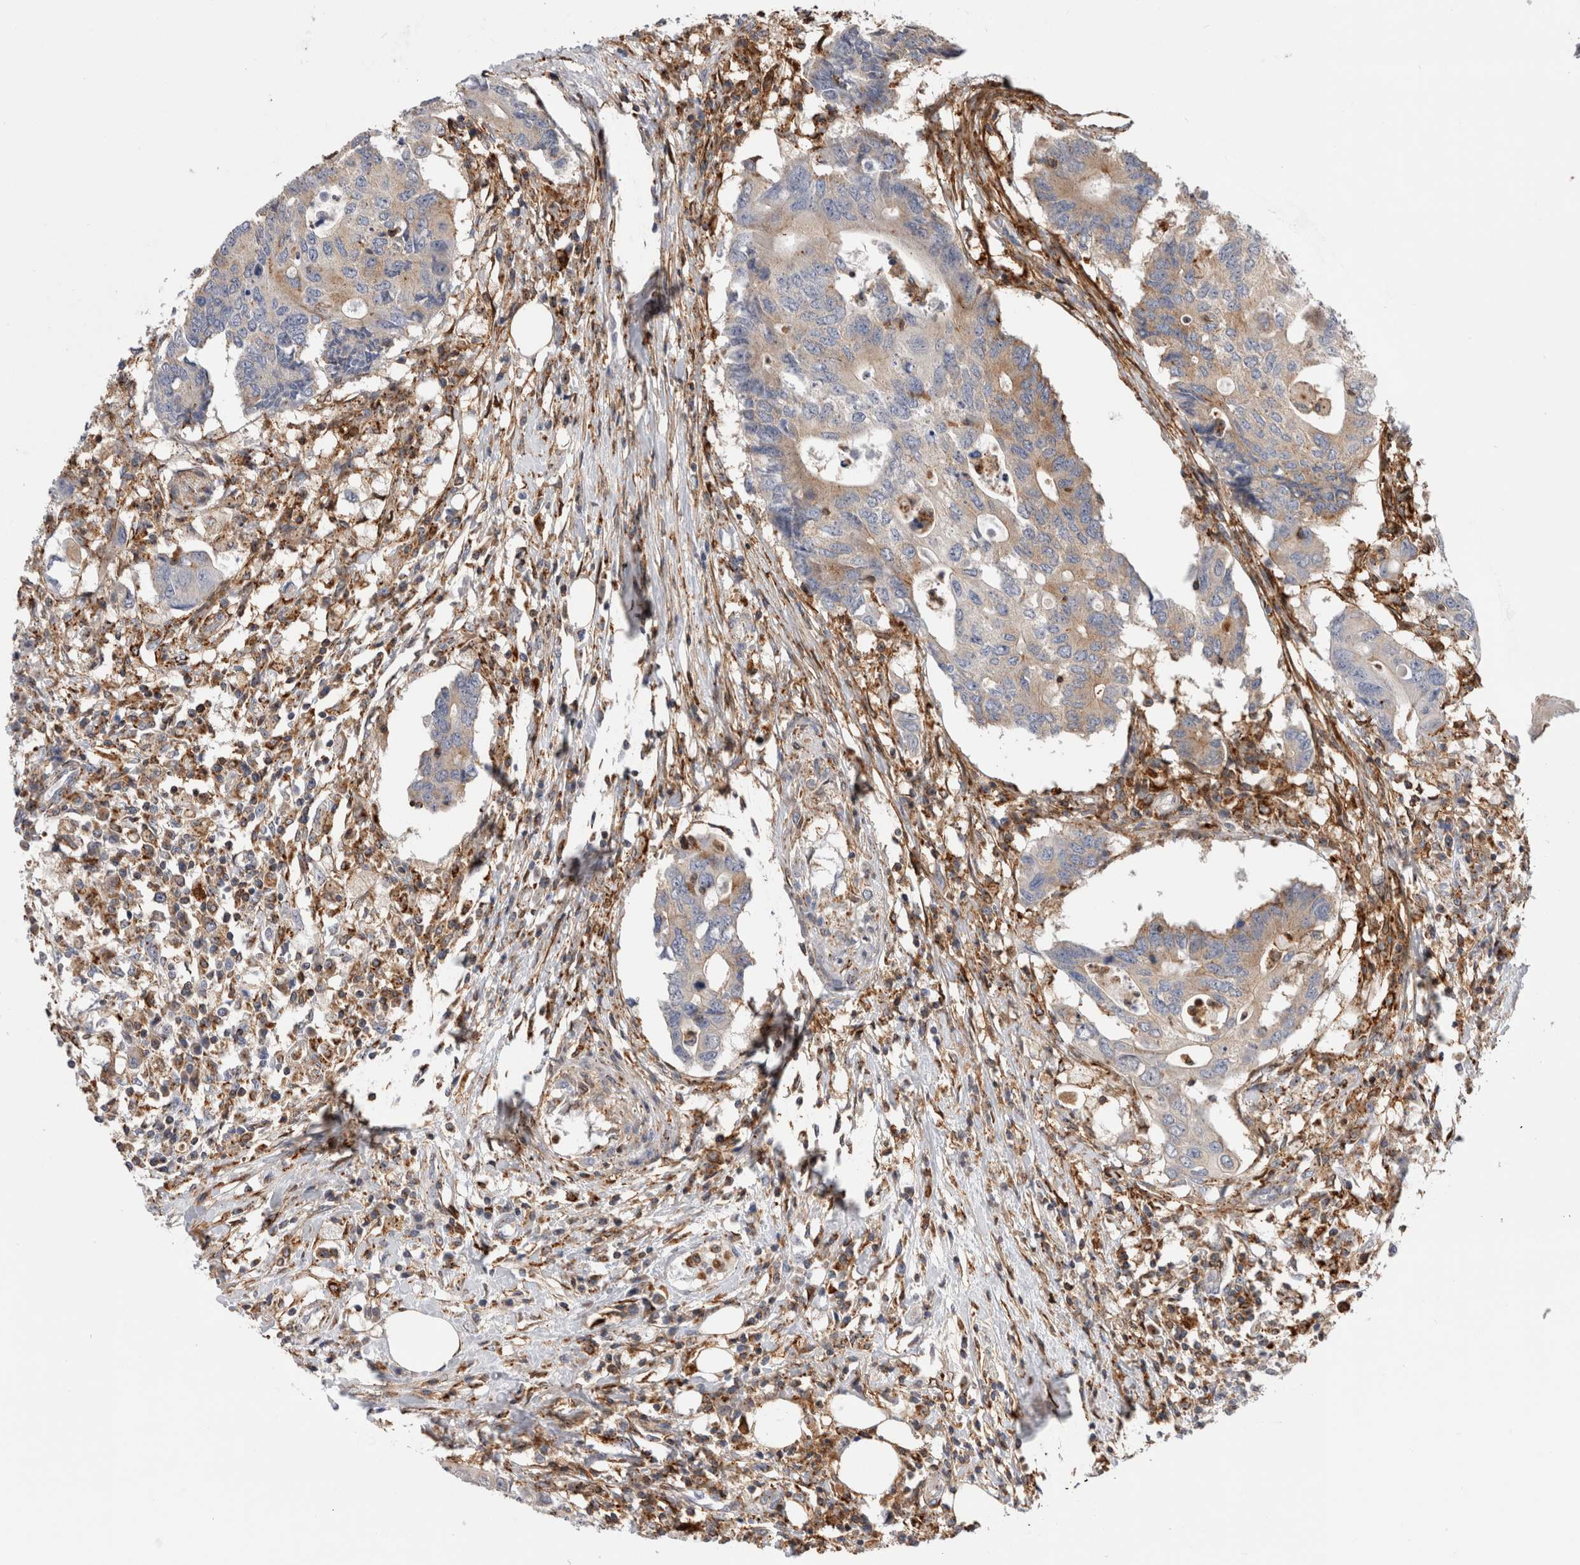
{"staining": {"intensity": "weak", "quantity": "25%-75%", "location": "cytoplasmic/membranous"}, "tissue": "colorectal cancer", "cell_type": "Tumor cells", "image_type": "cancer", "snomed": [{"axis": "morphology", "description": "Adenocarcinoma, NOS"}, {"axis": "topography", "description": "Colon"}], "caption": "Adenocarcinoma (colorectal) was stained to show a protein in brown. There is low levels of weak cytoplasmic/membranous staining in about 25%-75% of tumor cells.", "gene": "CCDC88B", "patient": {"sex": "male", "age": 71}}